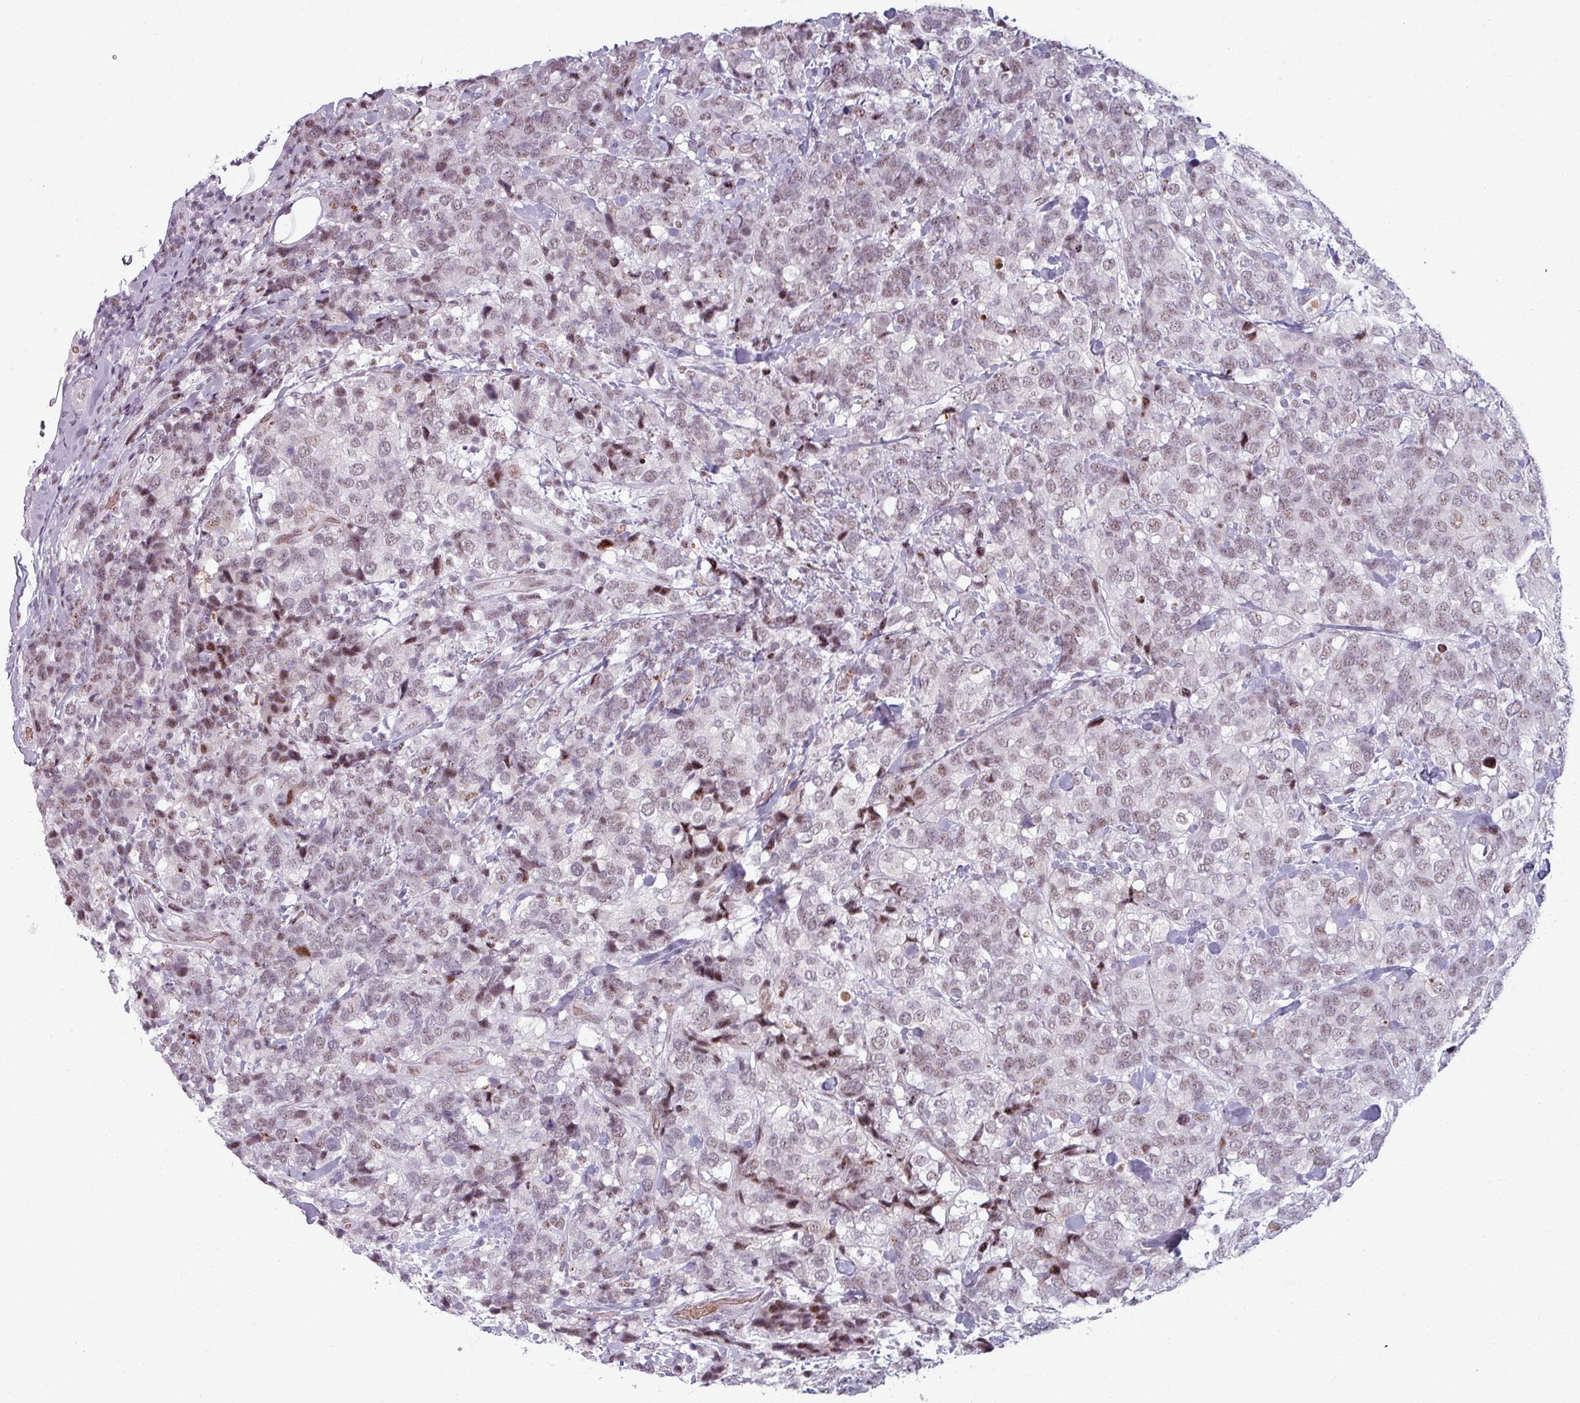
{"staining": {"intensity": "weak", "quantity": ">75%", "location": "nuclear"}, "tissue": "breast cancer", "cell_type": "Tumor cells", "image_type": "cancer", "snomed": [{"axis": "morphology", "description": "Lobular carcinoma"}, {"axis": "topography", "description": "Breast"}], "caption": "High-power microscopy captured an immunohistochemistry (IHC) micrograph of breast cancer, revealing weak nuclear positivity in about >75% of tumor cells. The staining is performed using DAB brown chromogen to label protein expression. The nuclei are counter-stained blue using hematoxylin.", "gene": "NCOR1", "patient": {"sex": "female", "age": 59}}